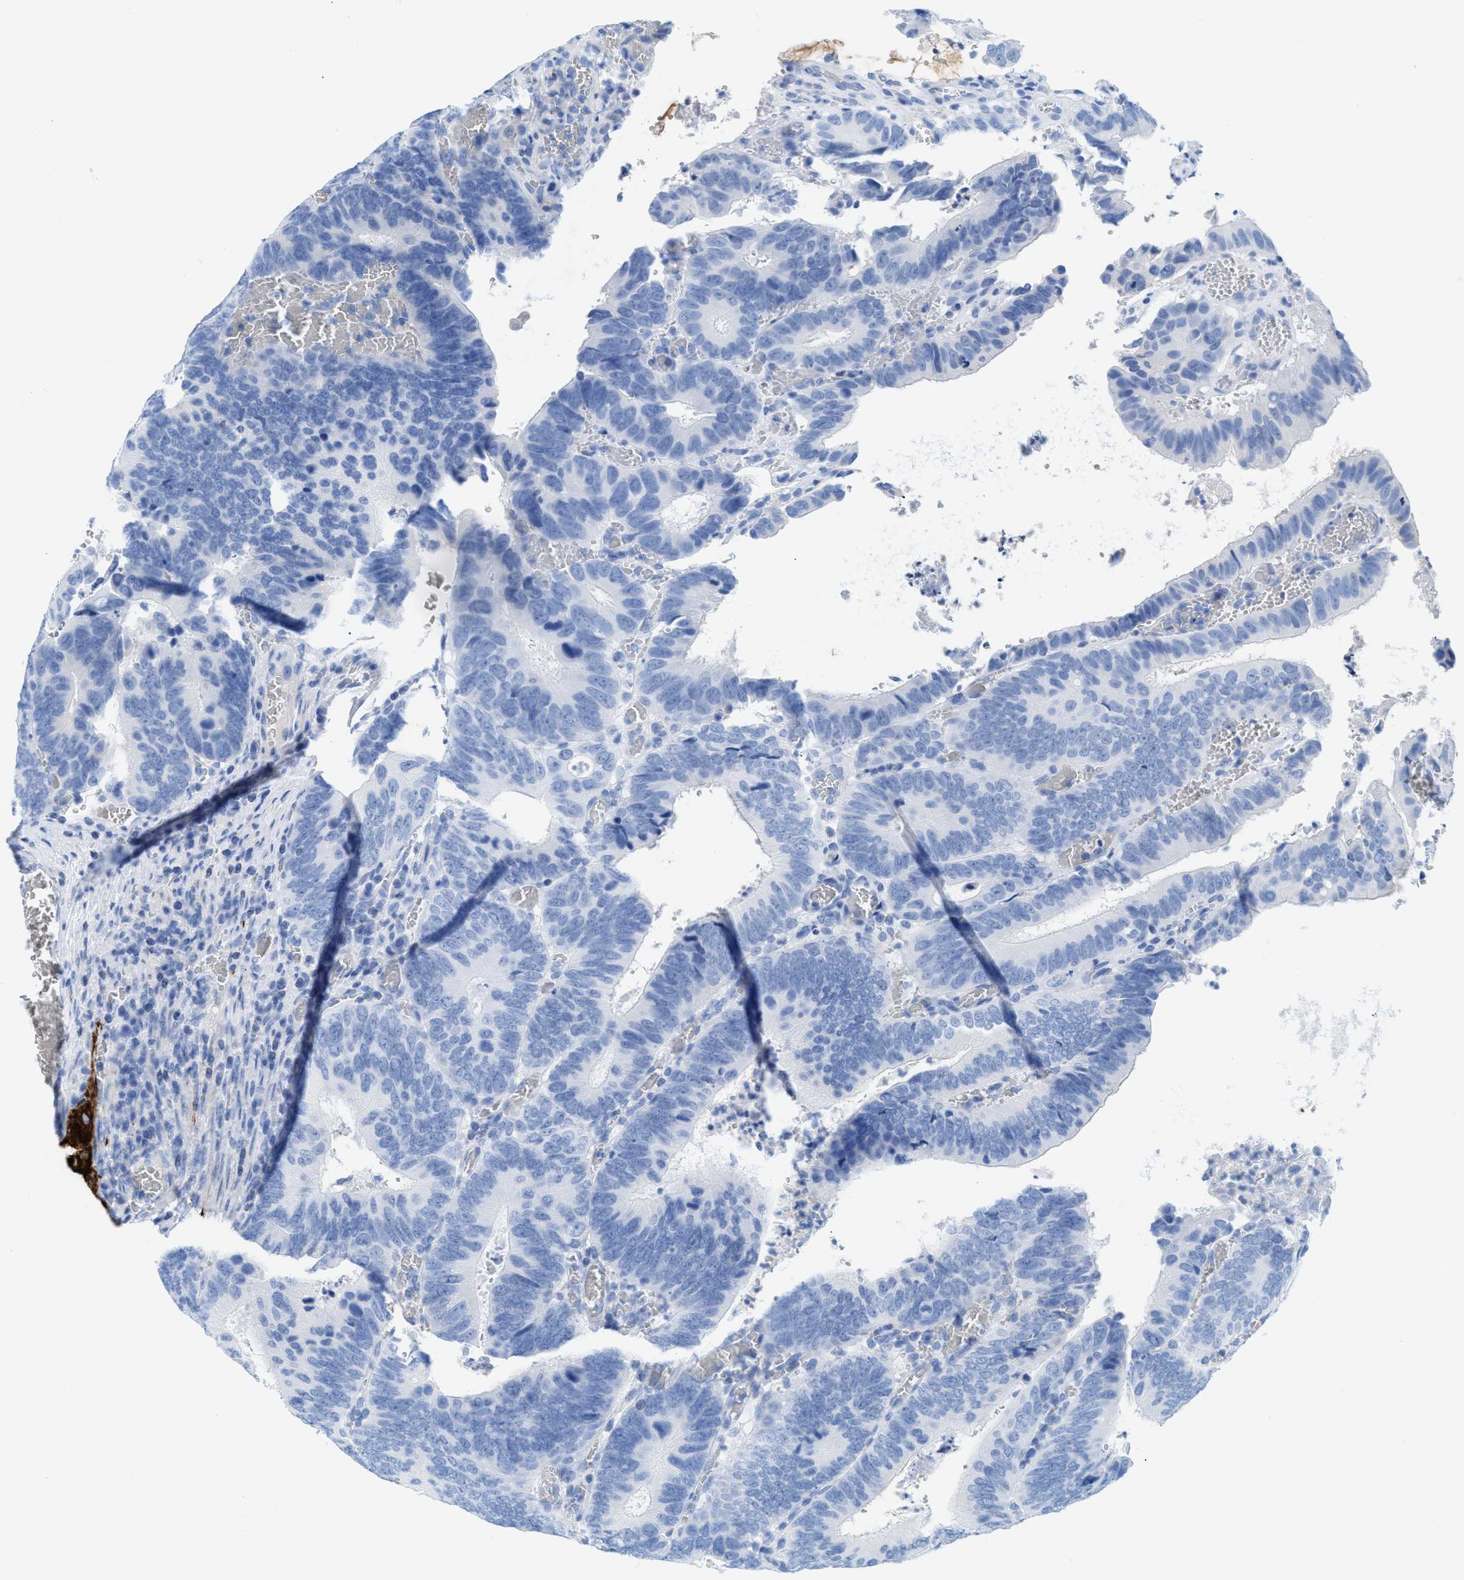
{"staining": {"intensity": "negative", "quantity": "none", "location": "none"}, "tissue": "colorectal cancer", "cell_type": "Tumor cells", "image_type": "cancer", "snomed": [{"axis": "morphology", "description": "Inflammation, NOS"}, {"axis": "morphology", "description": "Adenocarcinoma, NOS"}, {"axis": "topography", "description": "Colon"}], "caption": "This is an immunohistochemistry (IHC) histopathology image of colorectal adenocarcinoma. There is no staining in tumor cells.", "gene": "ANKFN1", "patient": {"sex": "male", "age": 72}}